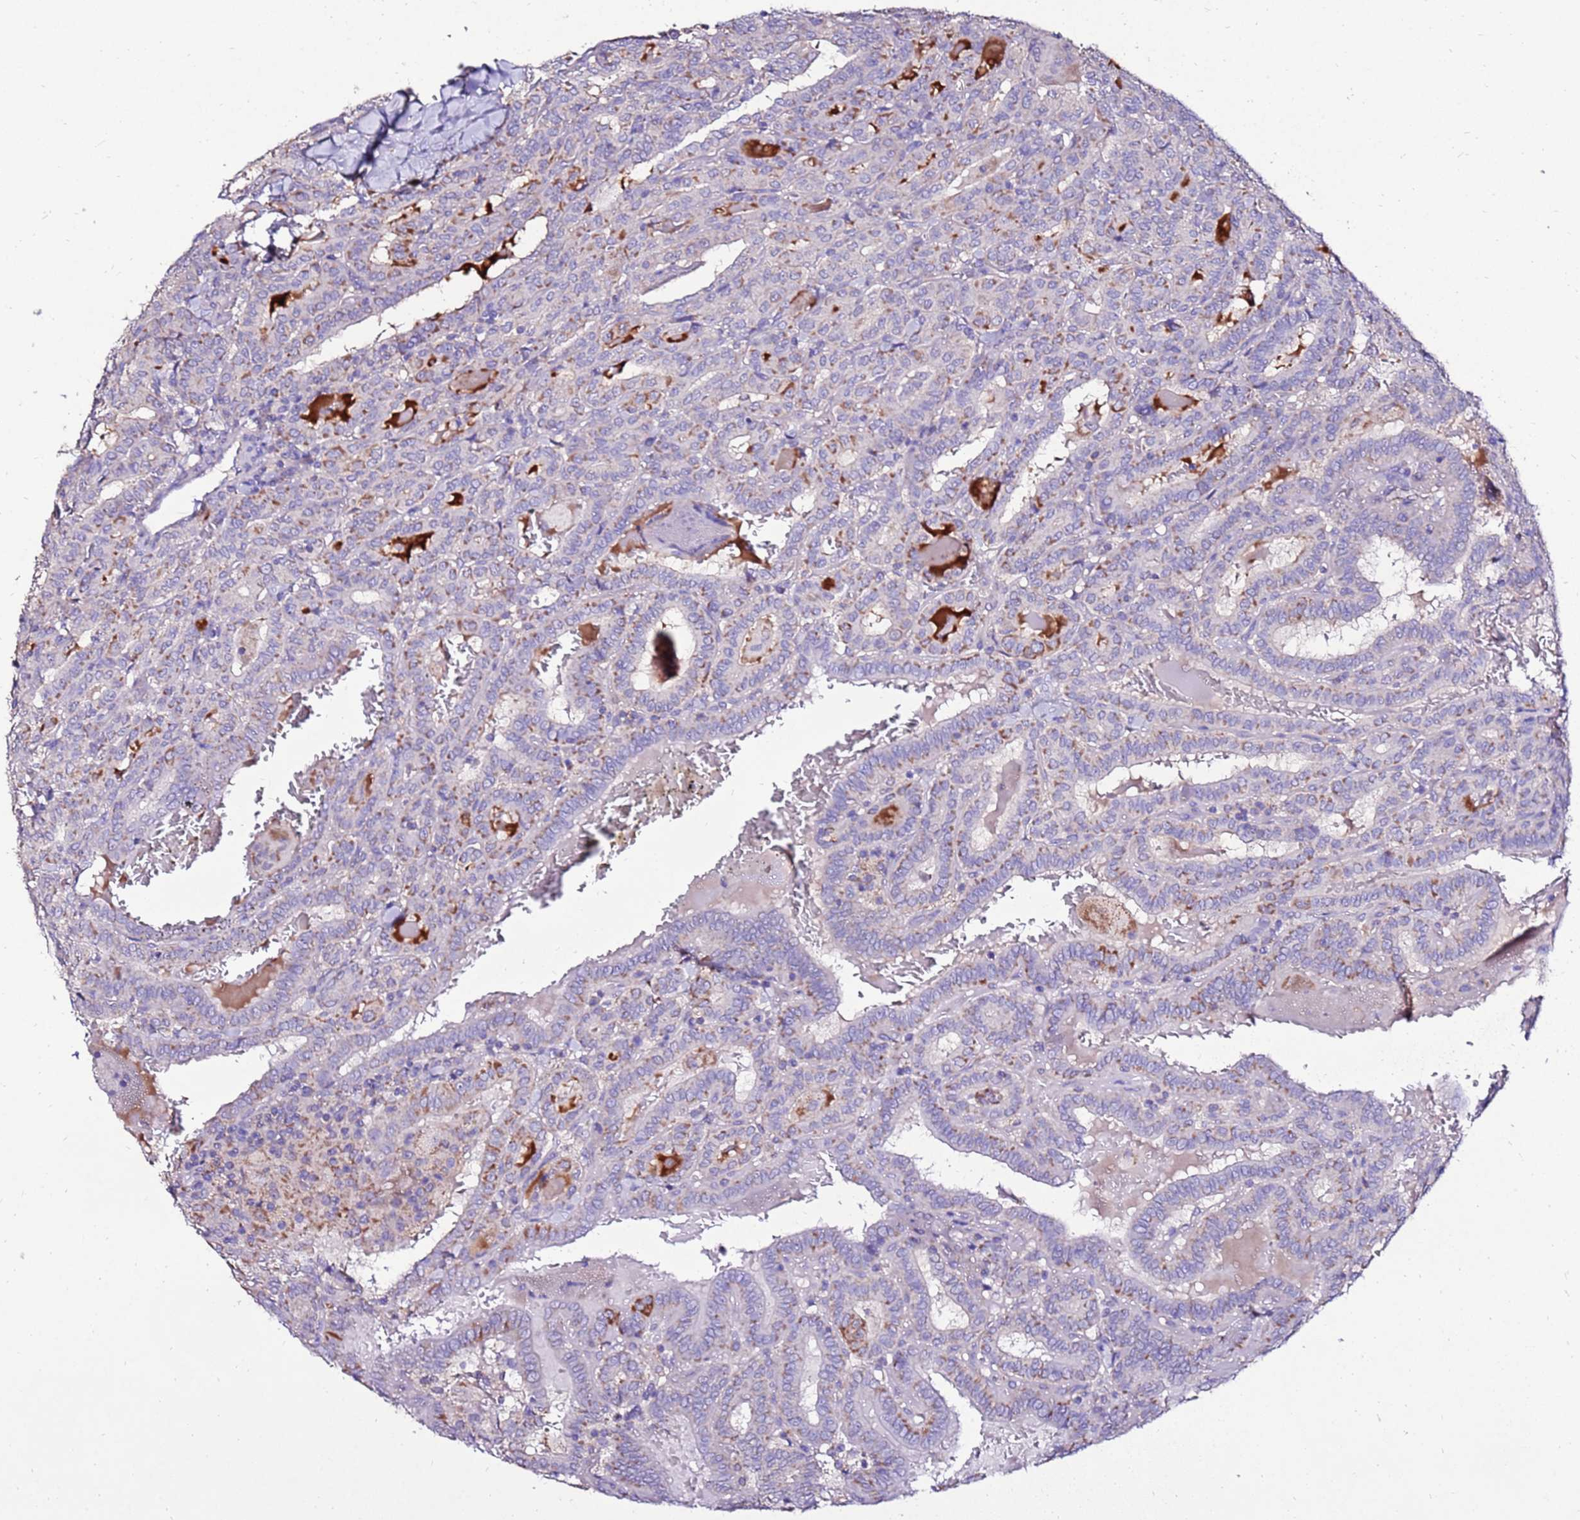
{"staining": {"intensity": "moderate", "quantity": "<25%", "location": "cytoplasmic/membranous"}, "tissue": "thyroid cancer", "cell_type": "Tumor cells", "image_type": "cancer", "snomed": [{"axis": "morphology", "description": "Papillary adenocarcinoma, NOS"}, {"axis": "topography", "description": "Thyroid gland"}], "caption": "Moderate cytoplasmic/membranous expression is identified in about <25% of tumor cells in thyroid cancer (papillary adenocarcinoma).", "gene": "TMEM106C", "patient": {"sex": "female", "age": 72}}